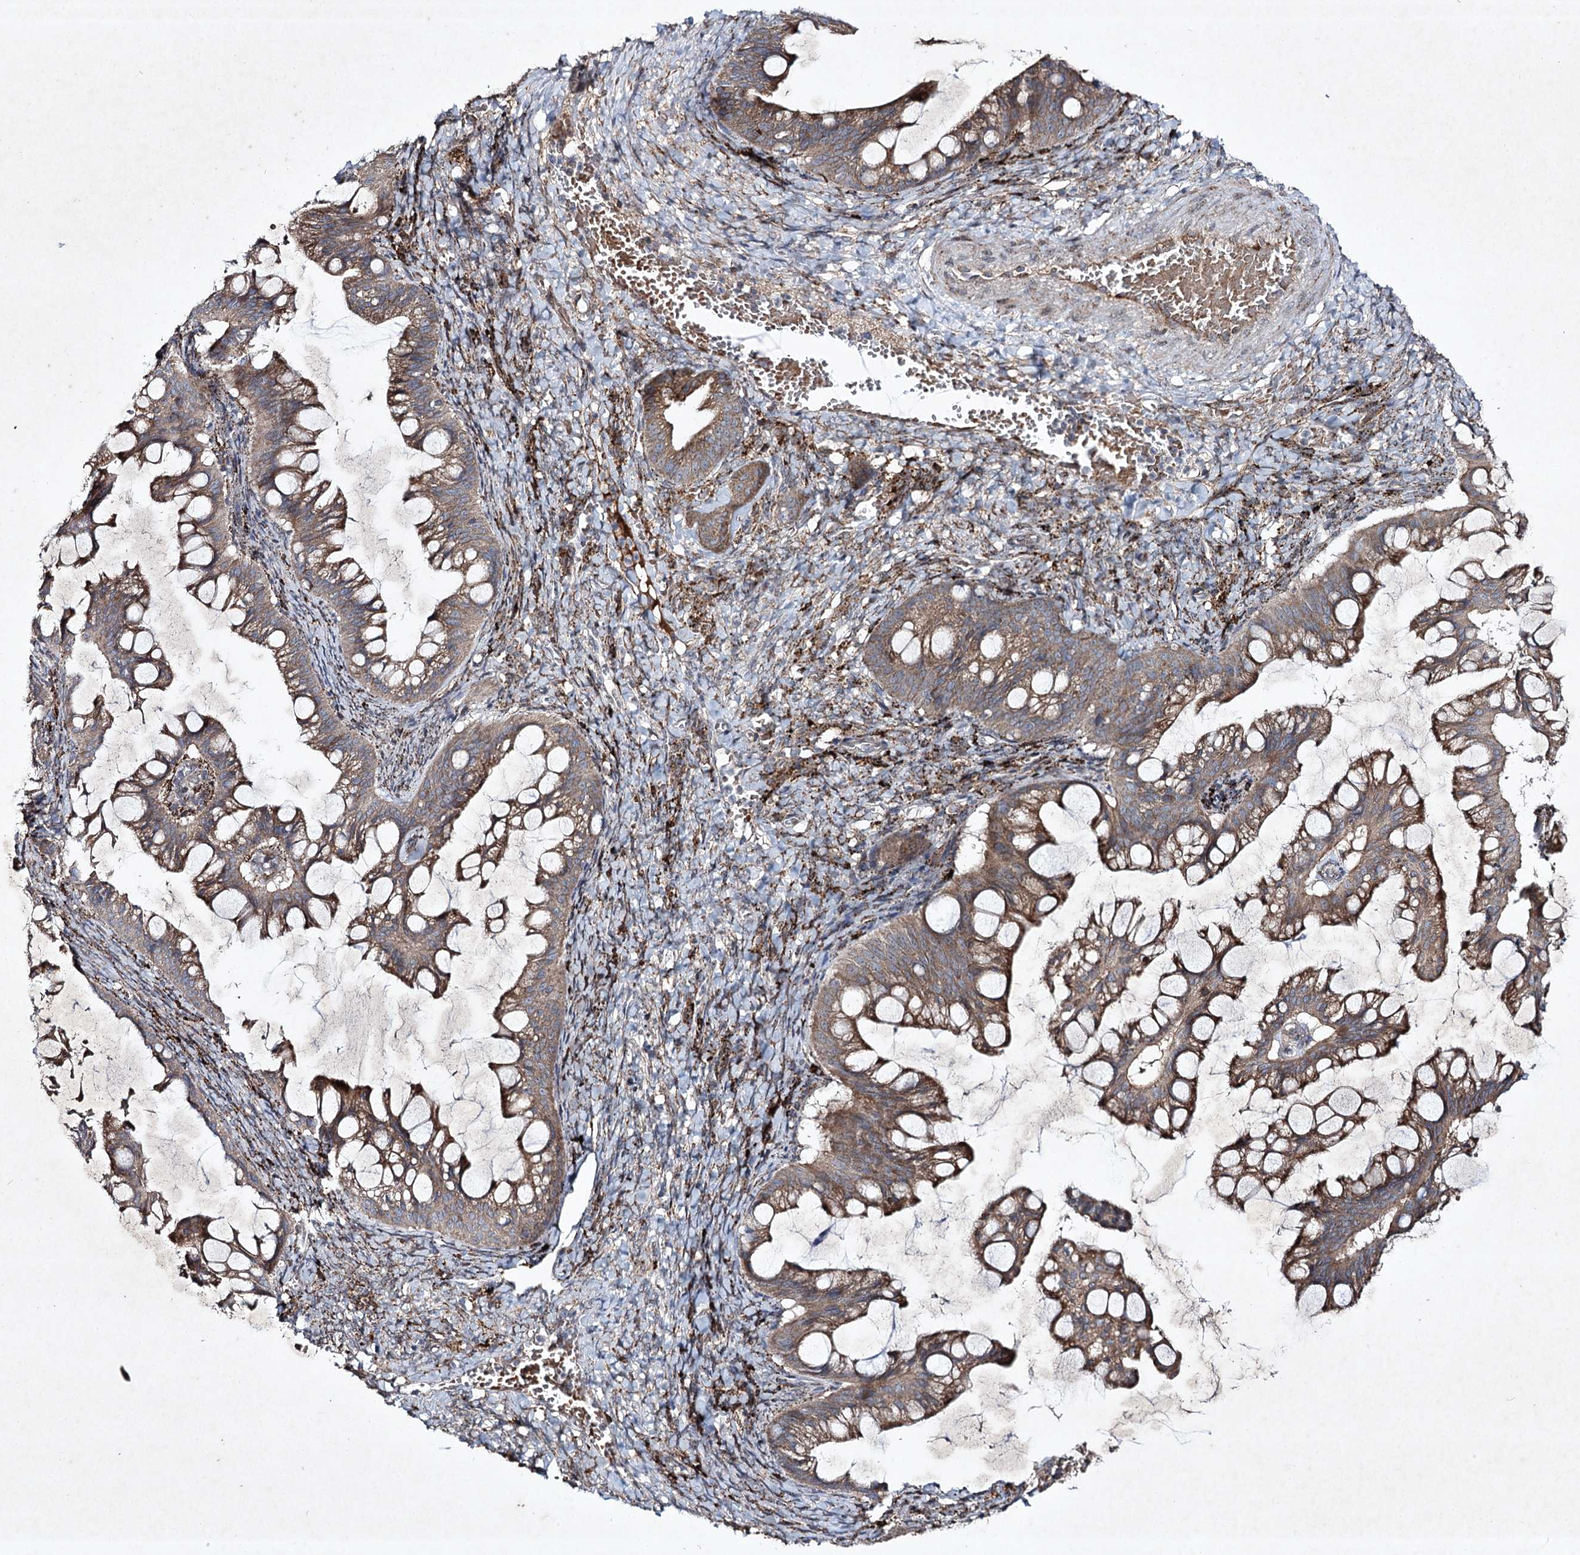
{"staining": {"intensity": "moderate", "quantity": ">75%", "location": "cytoplasmic/membranous"}, "tissue": "ovarian cancer", "cell_type": "Tumor cells", "image_type": "cancer", "snomed": [{"axis": "morphology", "description": "Cystadenocarcinoma, mucinous, NOS"}, {"axis": "topography", "description": "Ovary"}], "caption": "High-power microscopy captured an immunohistochemistry histopathology image of ovarian mucinous cystadenocarcinoma, revealing moderate cytoplasmic/membranous positivity in approximately >75% of tumor cells.", "gene": "ALG9", "patient": {"sex": "female", "age": 73}}